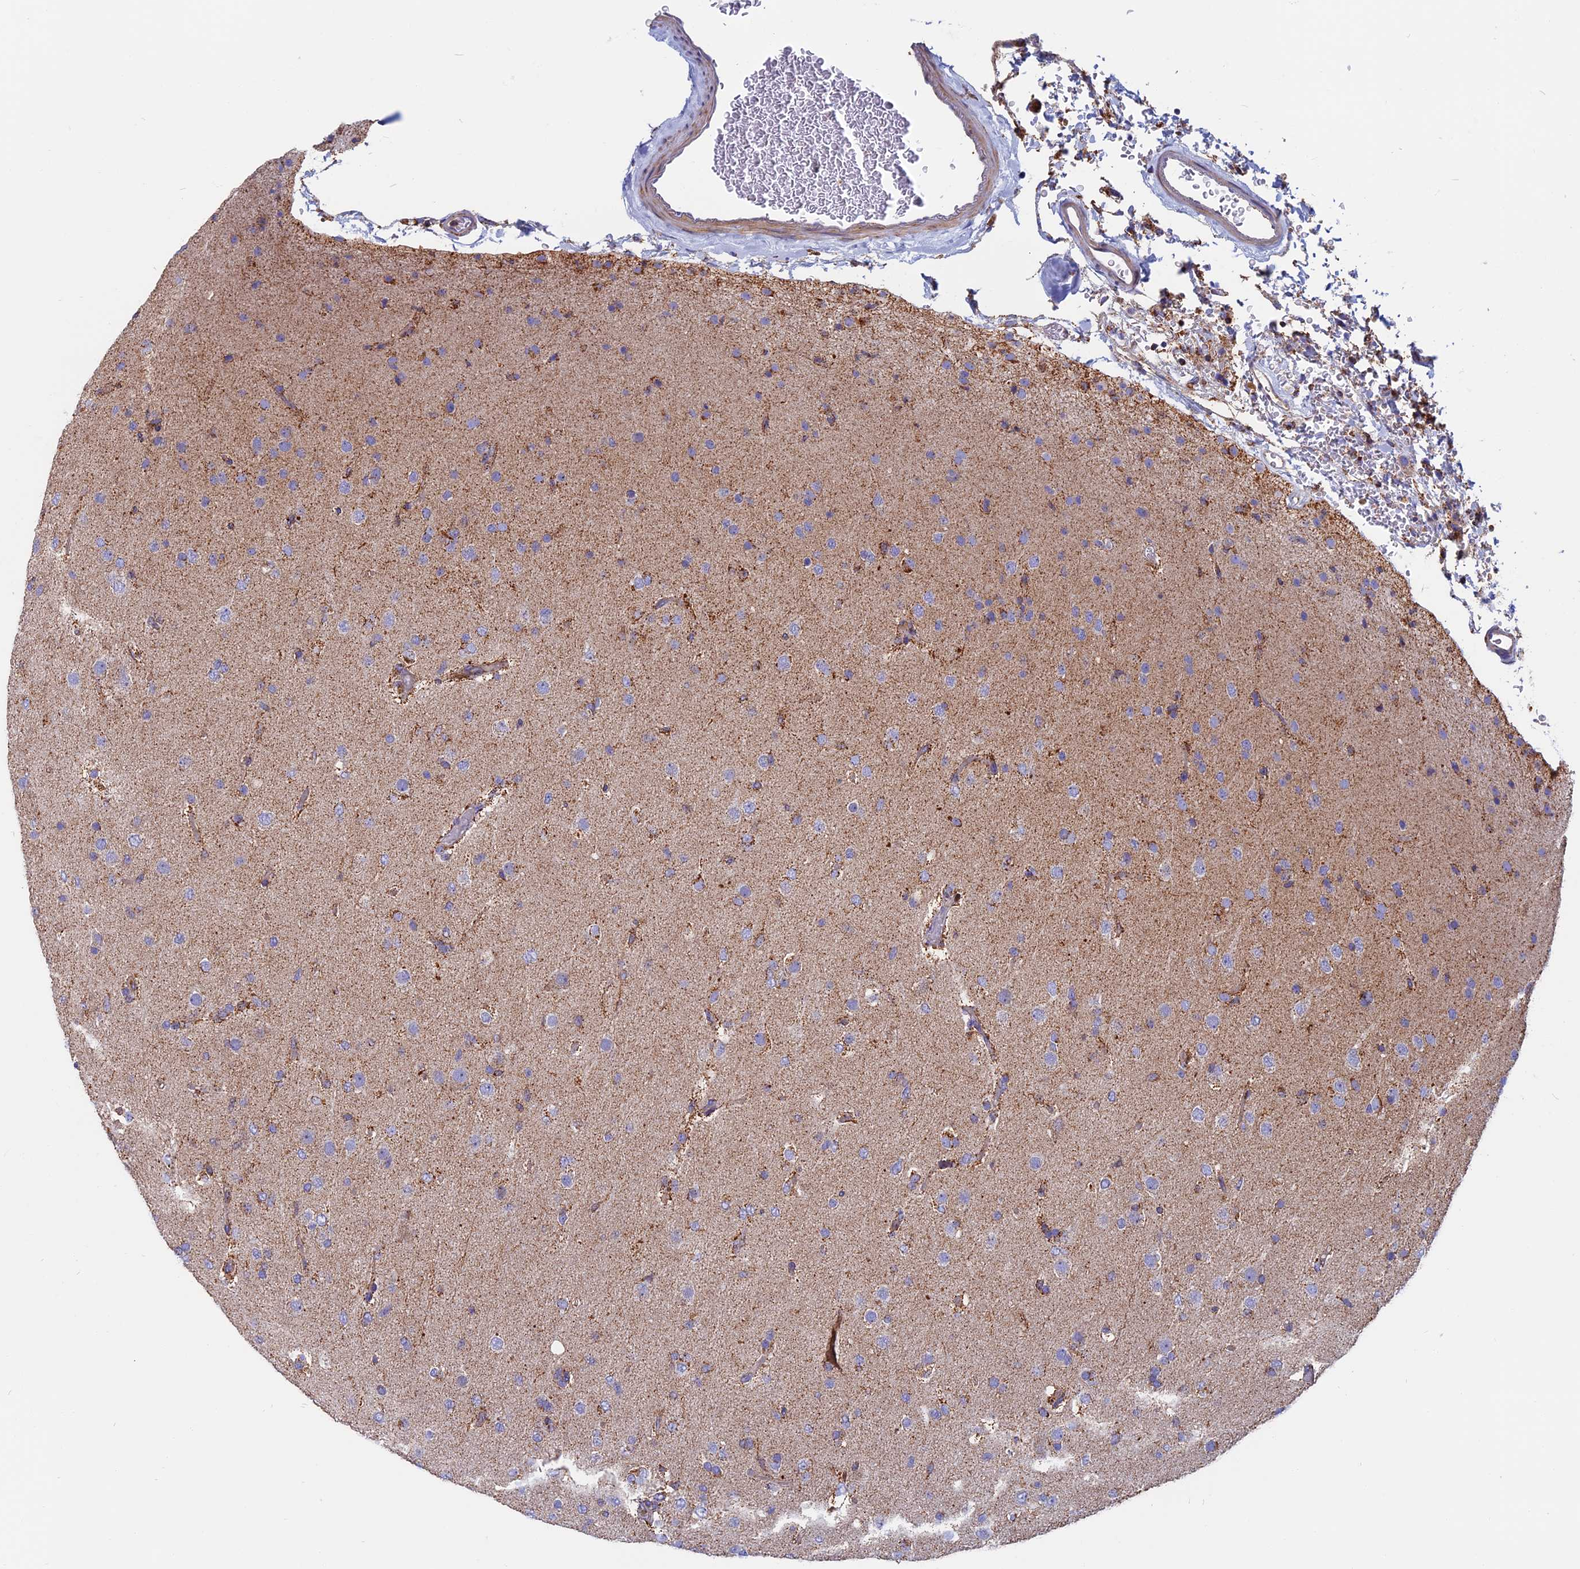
{"staining": {"intensity": "weak", "quantity": "<25%", "location": "cytoplasmic/membranous"}, "tissue": "glioma", "cell_type": "Tumor cells", "image_type": "cancer", "snomed": [{"axis": "morphology", "description": "Glioma, malignant, Low grade"}, {"axis": "topography", "description": "Brain"}], "caption": "Tumor cells show no significant protein staining in glioma.", "gene": "HSD17B8", "patient": {"sex": "male", "age": 65}}